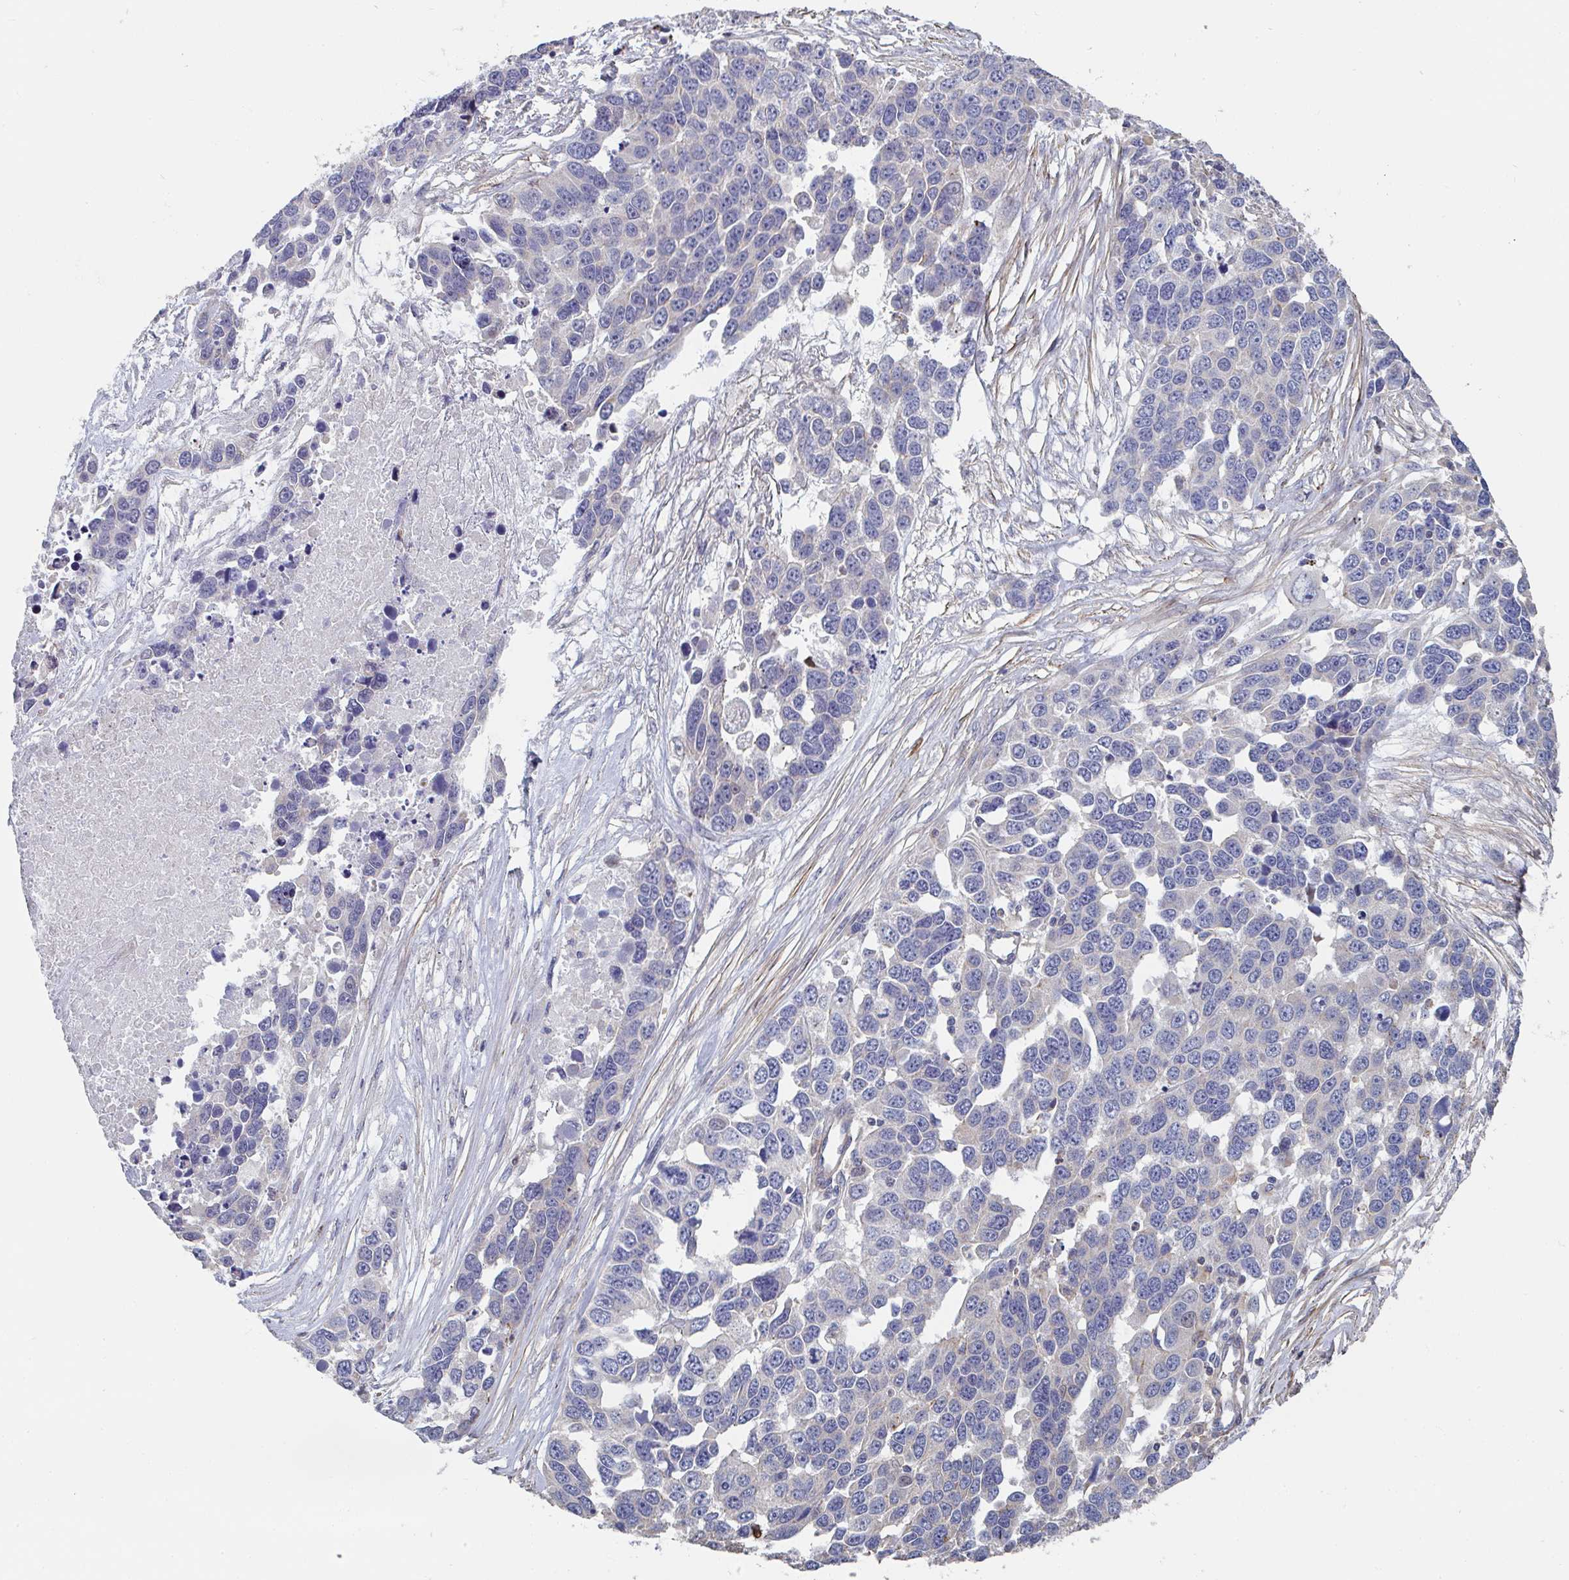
{"staining": {"intensity": "negative", "quantity": "none", "location": "none"}, "tissue": "ovarian cancer", "cell_type": "Tumor cells", "image_type": "cancer", "snomed": [{"axis": "morphology", "description": "Cystadenocarcinoma, serous, NOS"}, {"axis": "topography", "description": "Ovary"}], "caption": "Immunohistochemistry histopathology image of neoplastic tissue: human ovarian cancer stained with DAB shows no significant protein expression in tumor cells. (Brightfield microscopy of DAB immunohistochemistry (IHC) at high magnification).", "gene": "FZD2", "patient": {"sex": "female", "age": 76}}